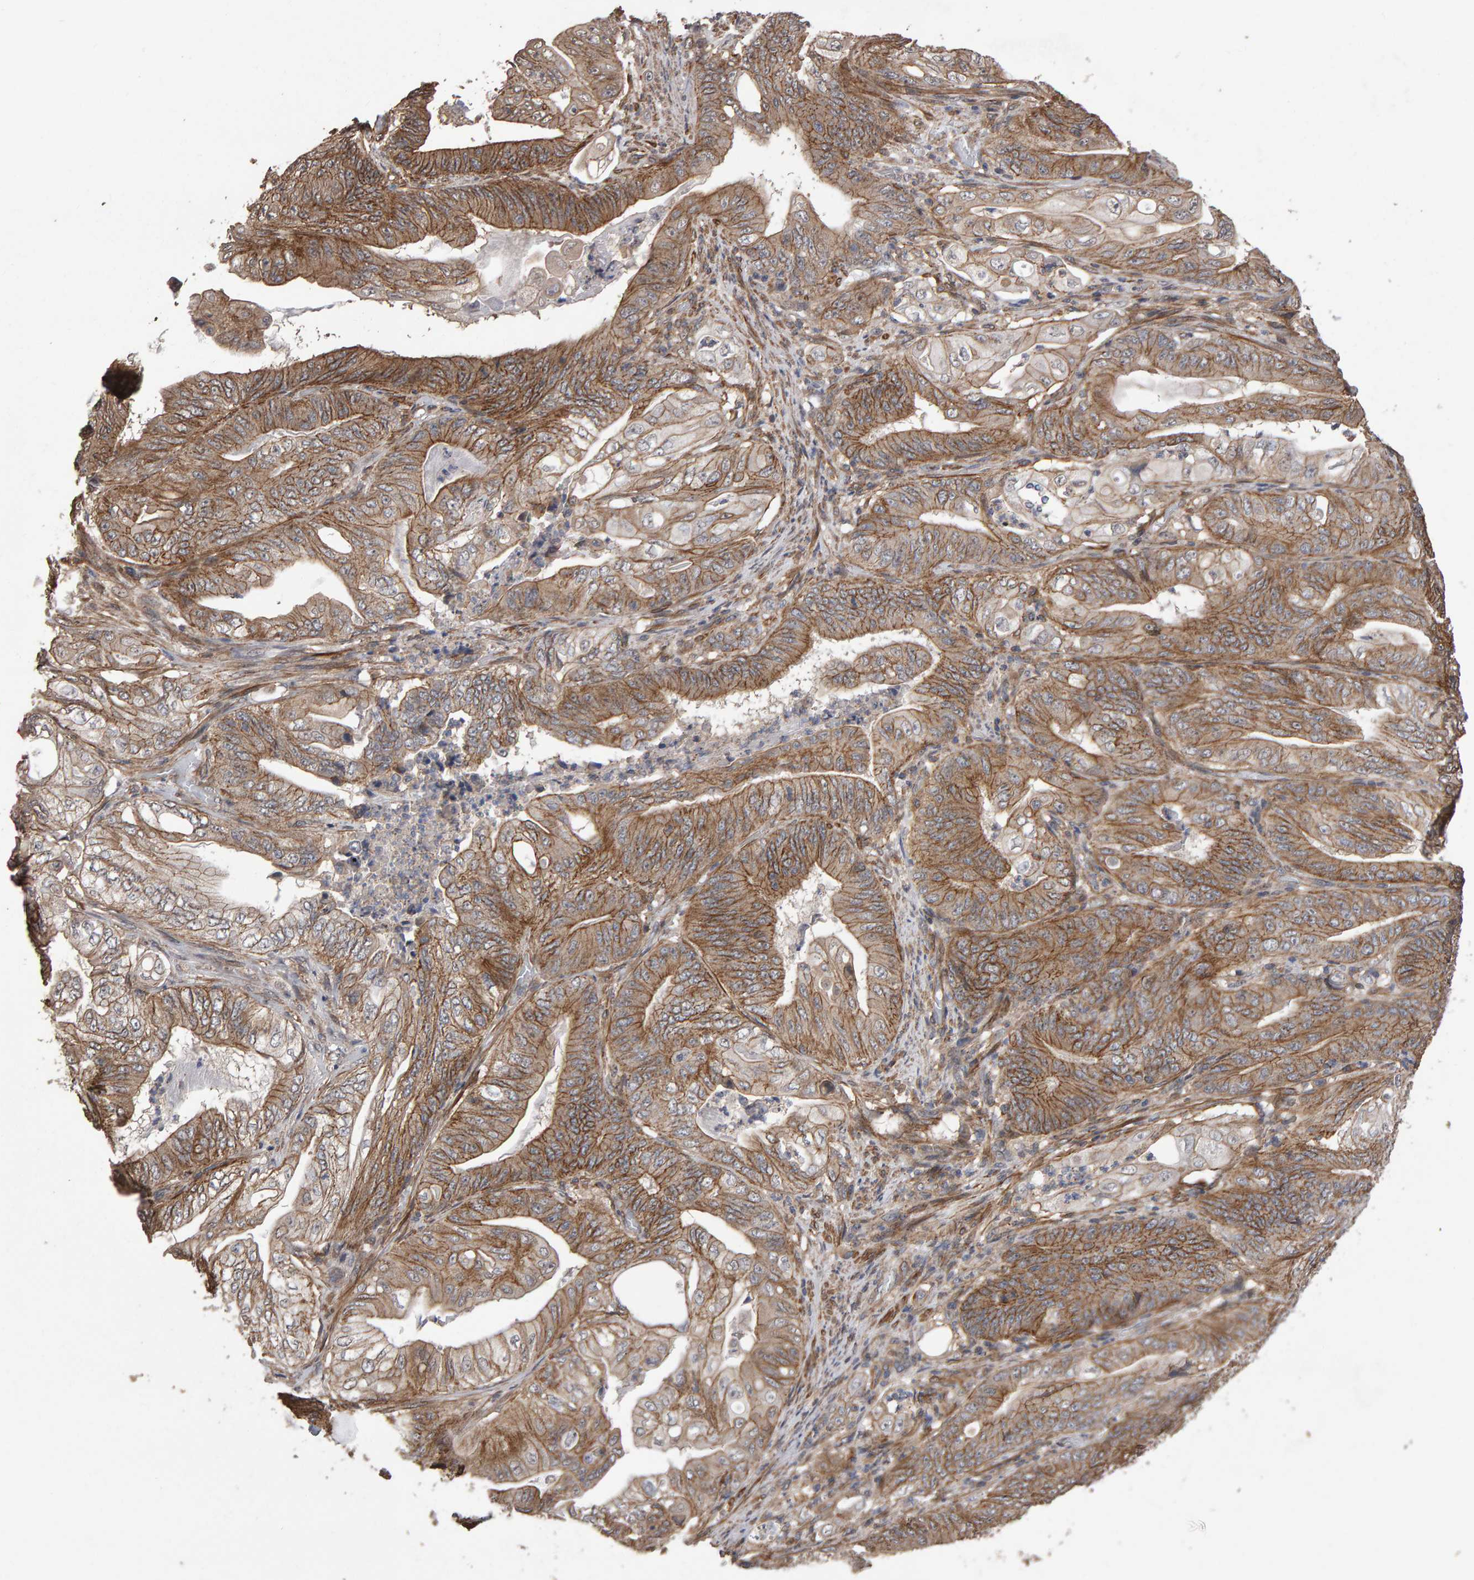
{"staining": {"intensity": "moderate", "quantity": ">75%", "location": "cytoplasmic/membranous"}, "tissue": "stomach cancer", "cell_type": "Tumor cells", "image_type": "cancer", "snomed": [{"axis": "morphology", "description": "Adenocarcinoma, NOS"}, {"axis": "topography", "description": "Stomach"}], "caption": "About >75% of tumor cells in human stomach adenocarcinoma display moderate cytoplasmic/membranous protein positivity as visualized by brown immunohistochemical staining.", "gene": "SCRIB", "patient": {"sex": "female", "age": 73}}